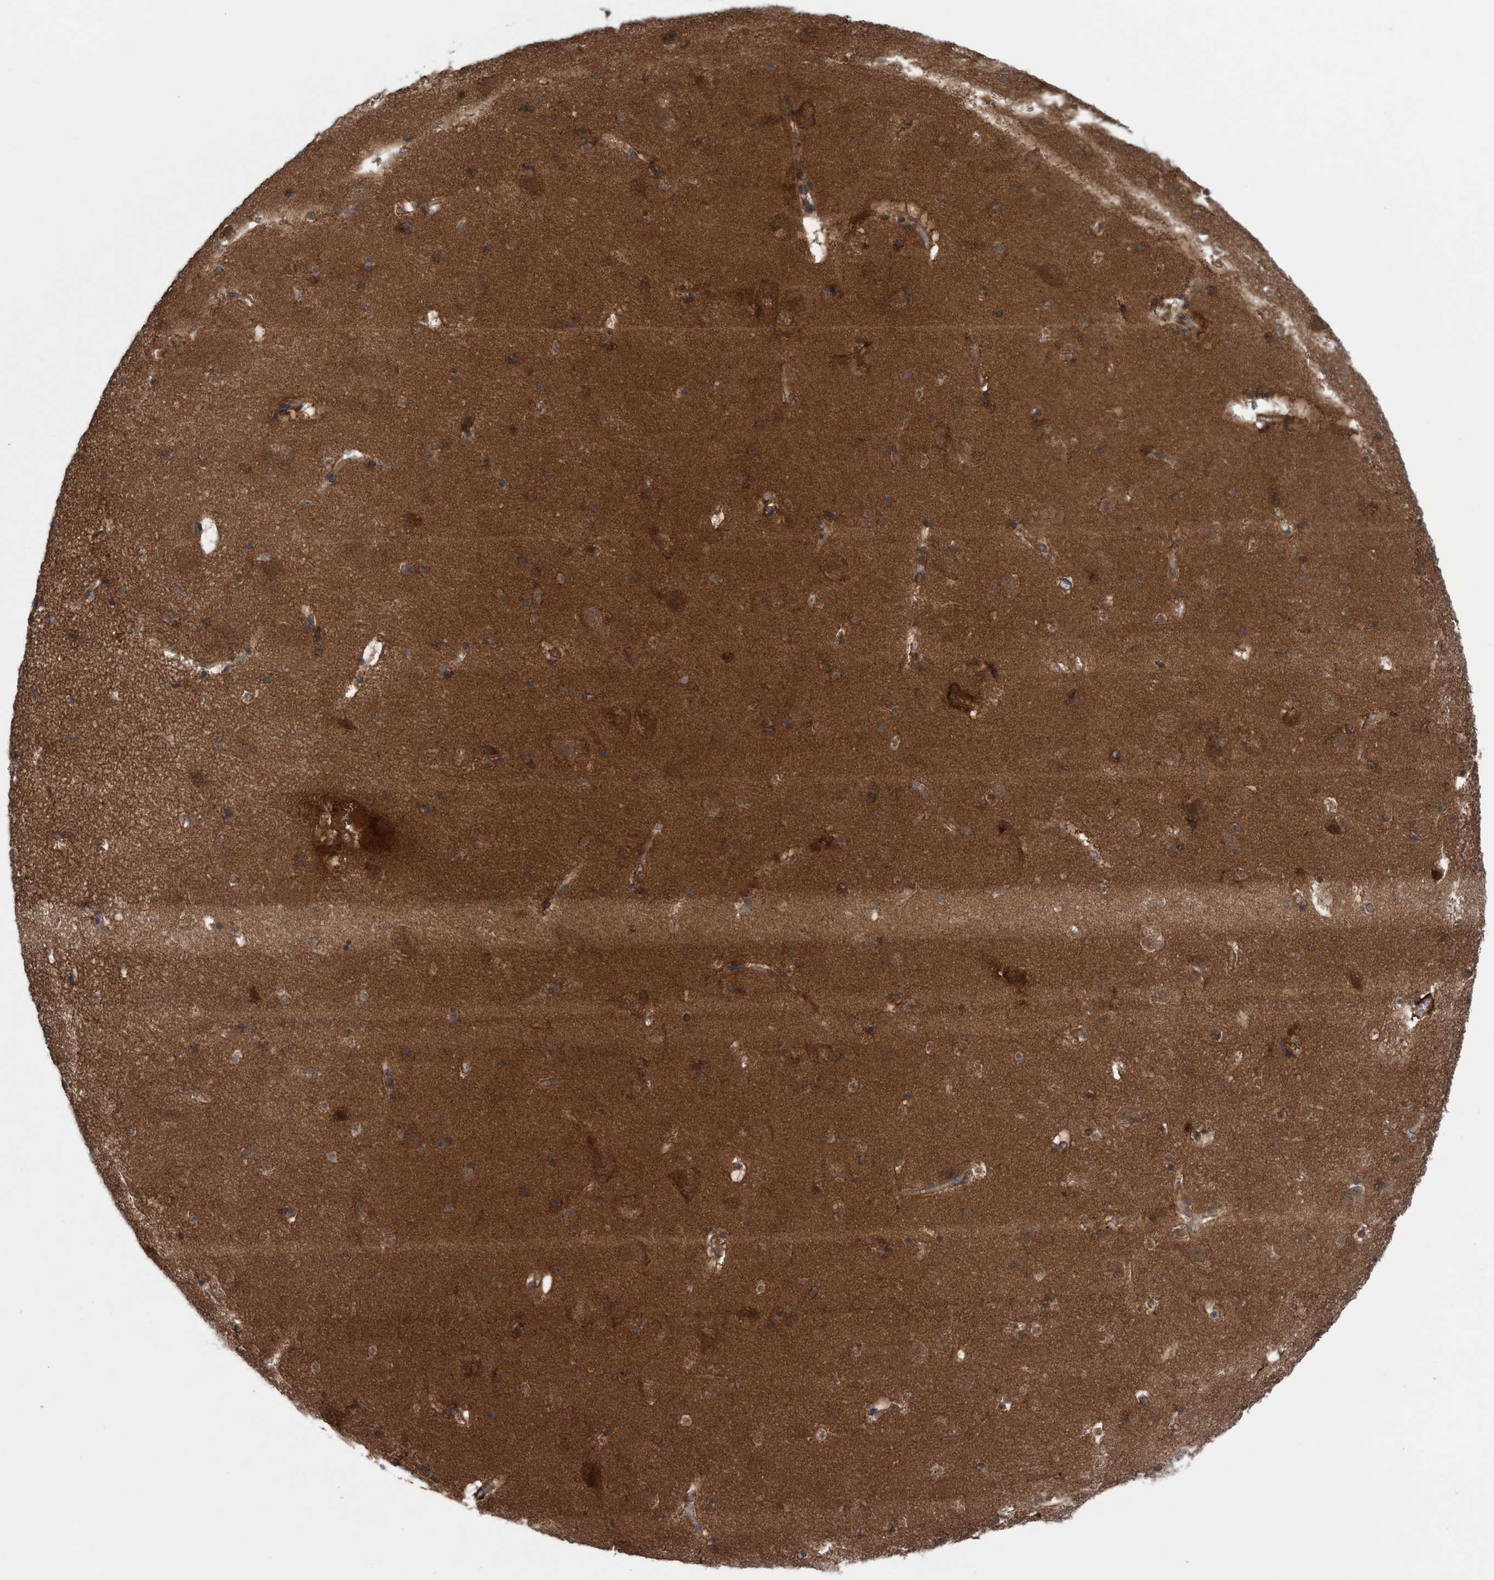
{"staining": {"intensity": "moderate", "quantity": ">75%", "location": "cytoplasmic/membranous"}, "tissue": "hippocampus", "cell_type": "Glial cells", "image_type": "normal", "snomed": [{"axis": "morphology", "description": "Normal tissue, NOS"}, {"axis": "topography", "description": "Hippocampus"}], "caption": "Protein expression analysis of normal human hippocampus reveals moderate cytoplasmic/membranous positivity in approximately >75% of glial cells.", "gene": "GLOD4", "patient": {"sex": "male", "age": 45}}